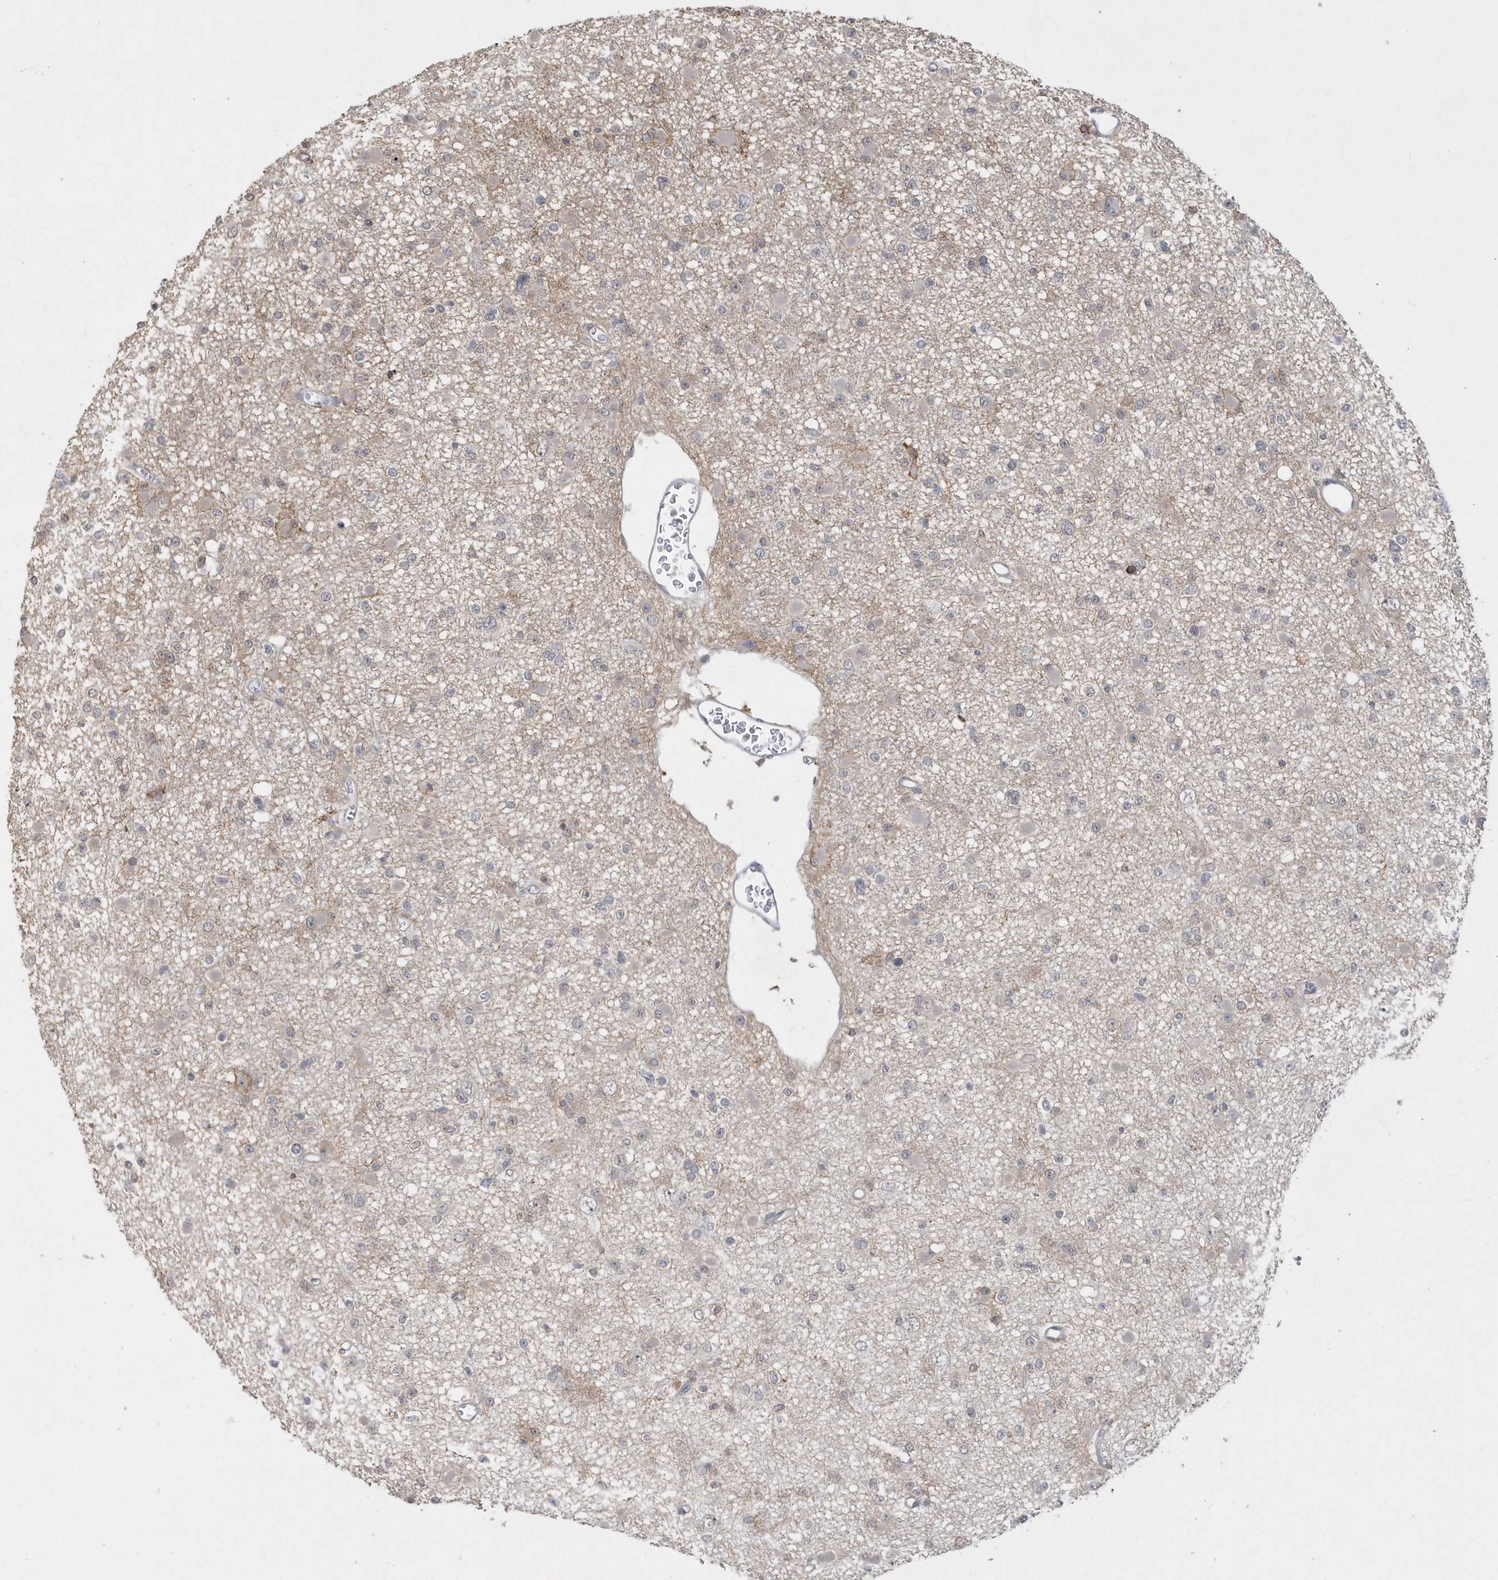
{"staining": {"intensity": "negative", "quantity": "none", "location": "none"}, "tissue": "glioma", "cell_type": "Tumor cells", "image_type": "cancer", "snomed": [{"axis": "morphology", "description": "Glioma, malignant, Low grade"}, {"axis": "topography", "description": "Brain"}], "caption": "This is an immunohistochemistry micrograph of low-grade glioma (malignant). There is no positivity in tumor cells.", "gene": "CRIP3", "patient": {"sex": "female", "age": 22}}